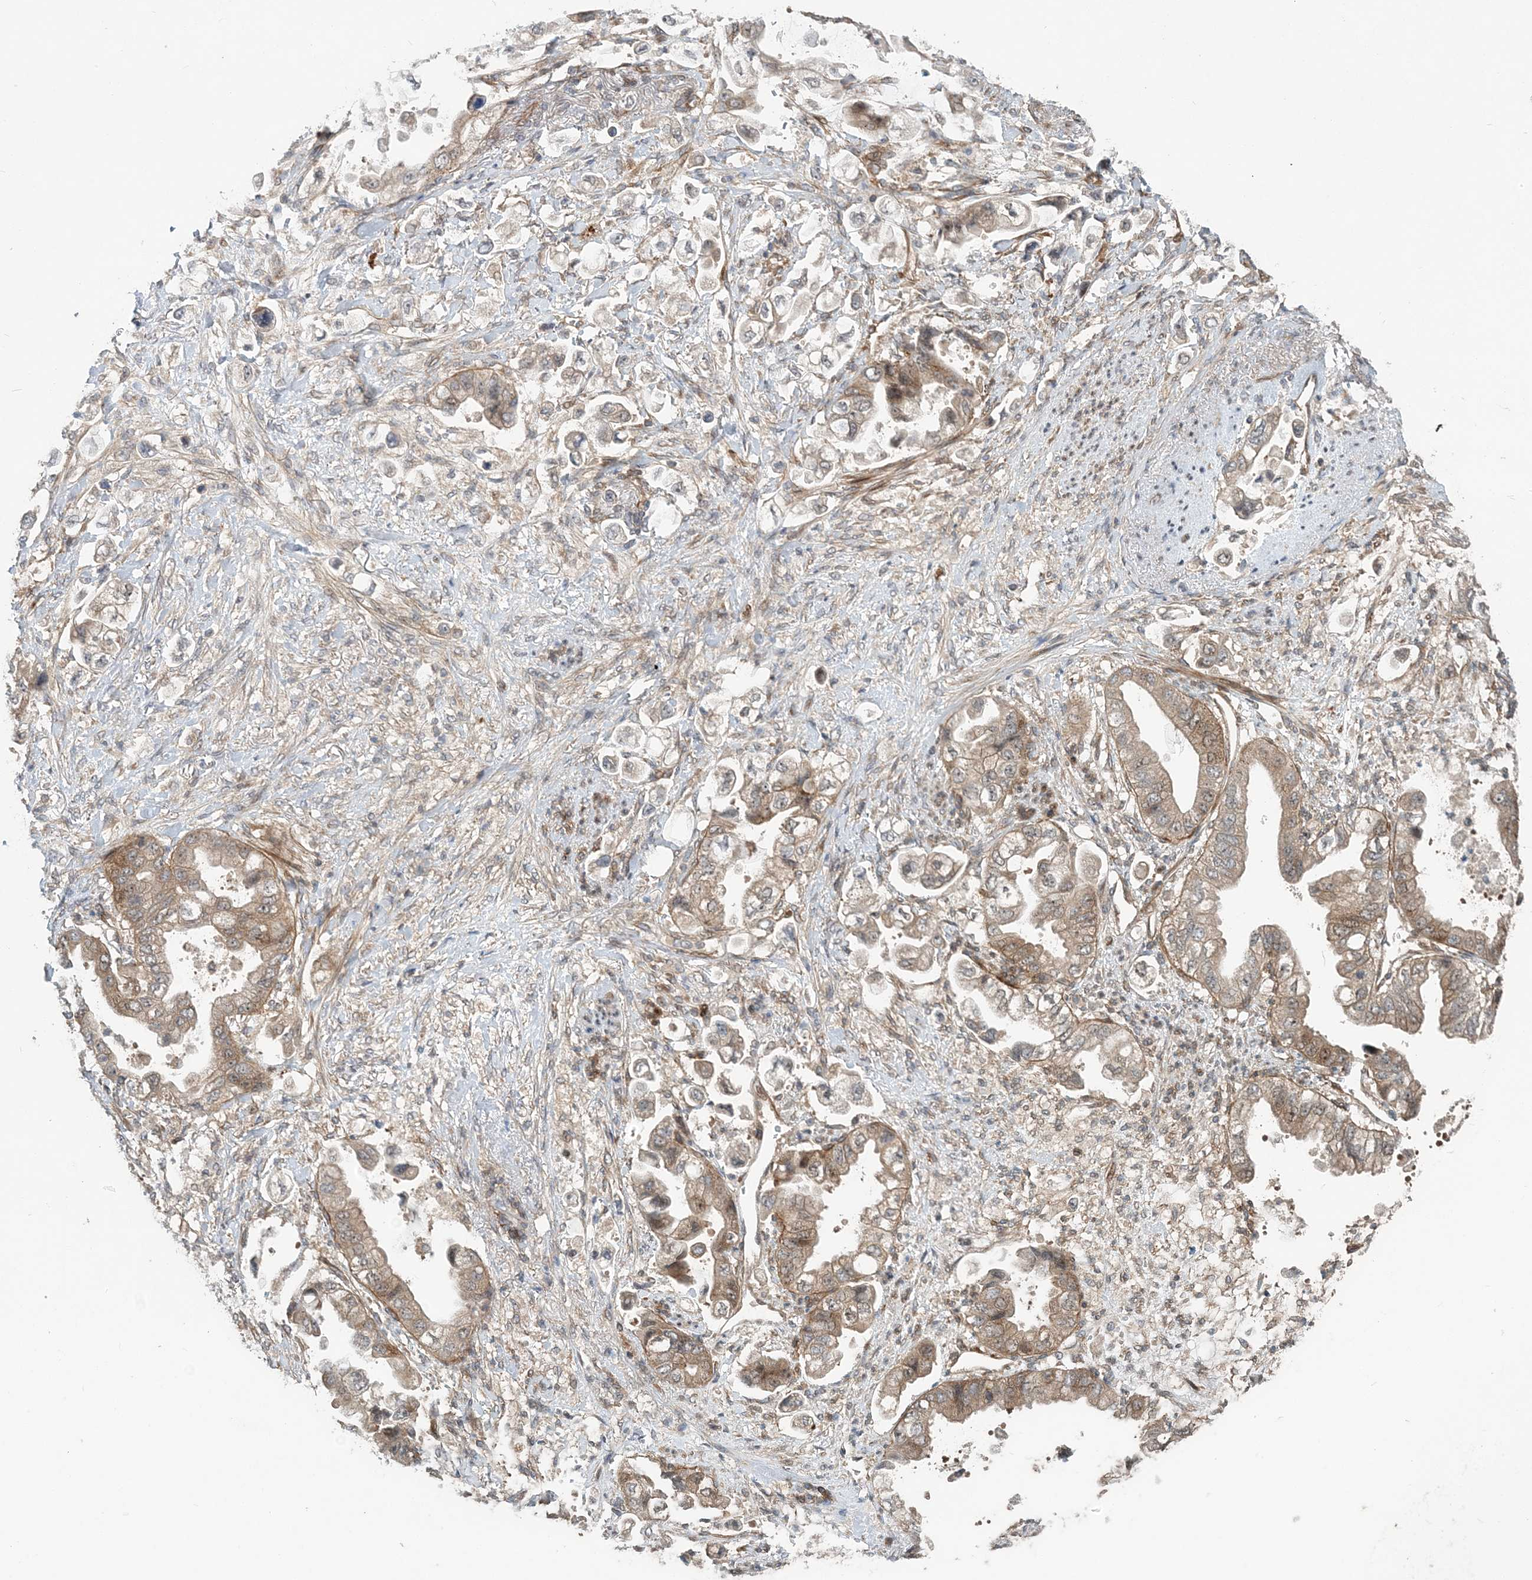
{"staining": {"intensity": "moderate", "quantity": "25%-75%", "location": "cytoplasmic/membranous"}, "tissue": "stomach cancer", "cell_type": "Tumor cells", "image_type": "cancer", "snomed": [{"axis": "morphology", "description": "Adenocarcinoma, NOS"}, {"axis": "topography", "description": "Stomach"}], "caption": "Moderate cytoplasmic/membranous positivity is present in approximately 25%-75% of tumor cells in stomach adenocarcinoma.", "gene": "GEMIN5", "patient": {"sex": "male", "age": 62}}